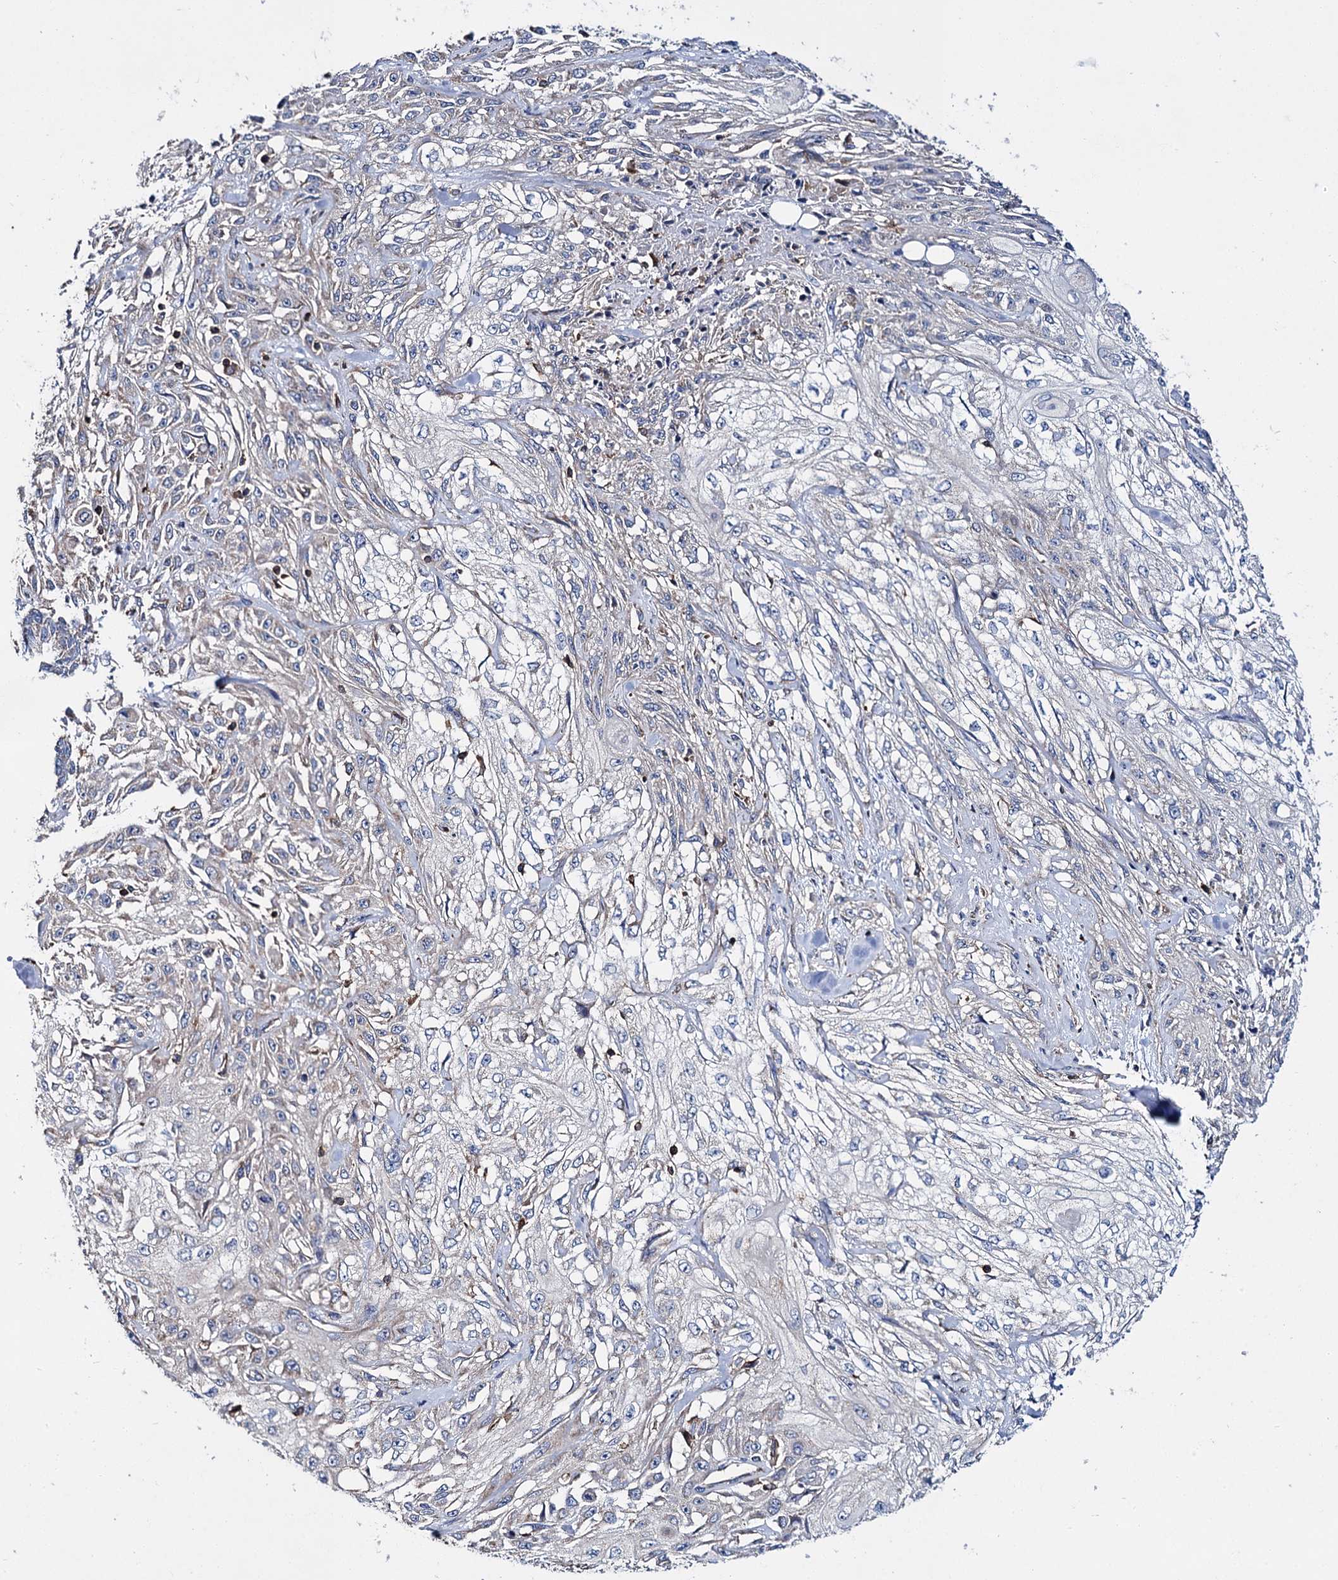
{"staining": {"intensity": "negative", "quantity": "none", "location": "none"}, "tissue": "skin cancer", "cell_type": "Tumor cells", "image_type": "cancer", "snomed": [{"axis": "morphology", "description": "Squamous cell carcinoma, NOS"}, {"axis": "morphology", "description": "Squamous cell carcinoma, metastatic, NOS"}, {"axis": "topography", "description": "Skin"}, {"axis": "topography", "description": "Lymph node"}], "caption": "High power microscopy photomicrograph of an immunohistochemistry photomicrograph of skin cancer, revealing no significant positivity in tumor cells. Brightfield microscopy of immunohistochemistry (IHC) stained with DAB (3,3'-diaminobenzidine) (brown) and hematoxylin (blue), captured at high magnification.", "gene": "UBASH3B", "patient": {"sex": "male", "age": 75}}